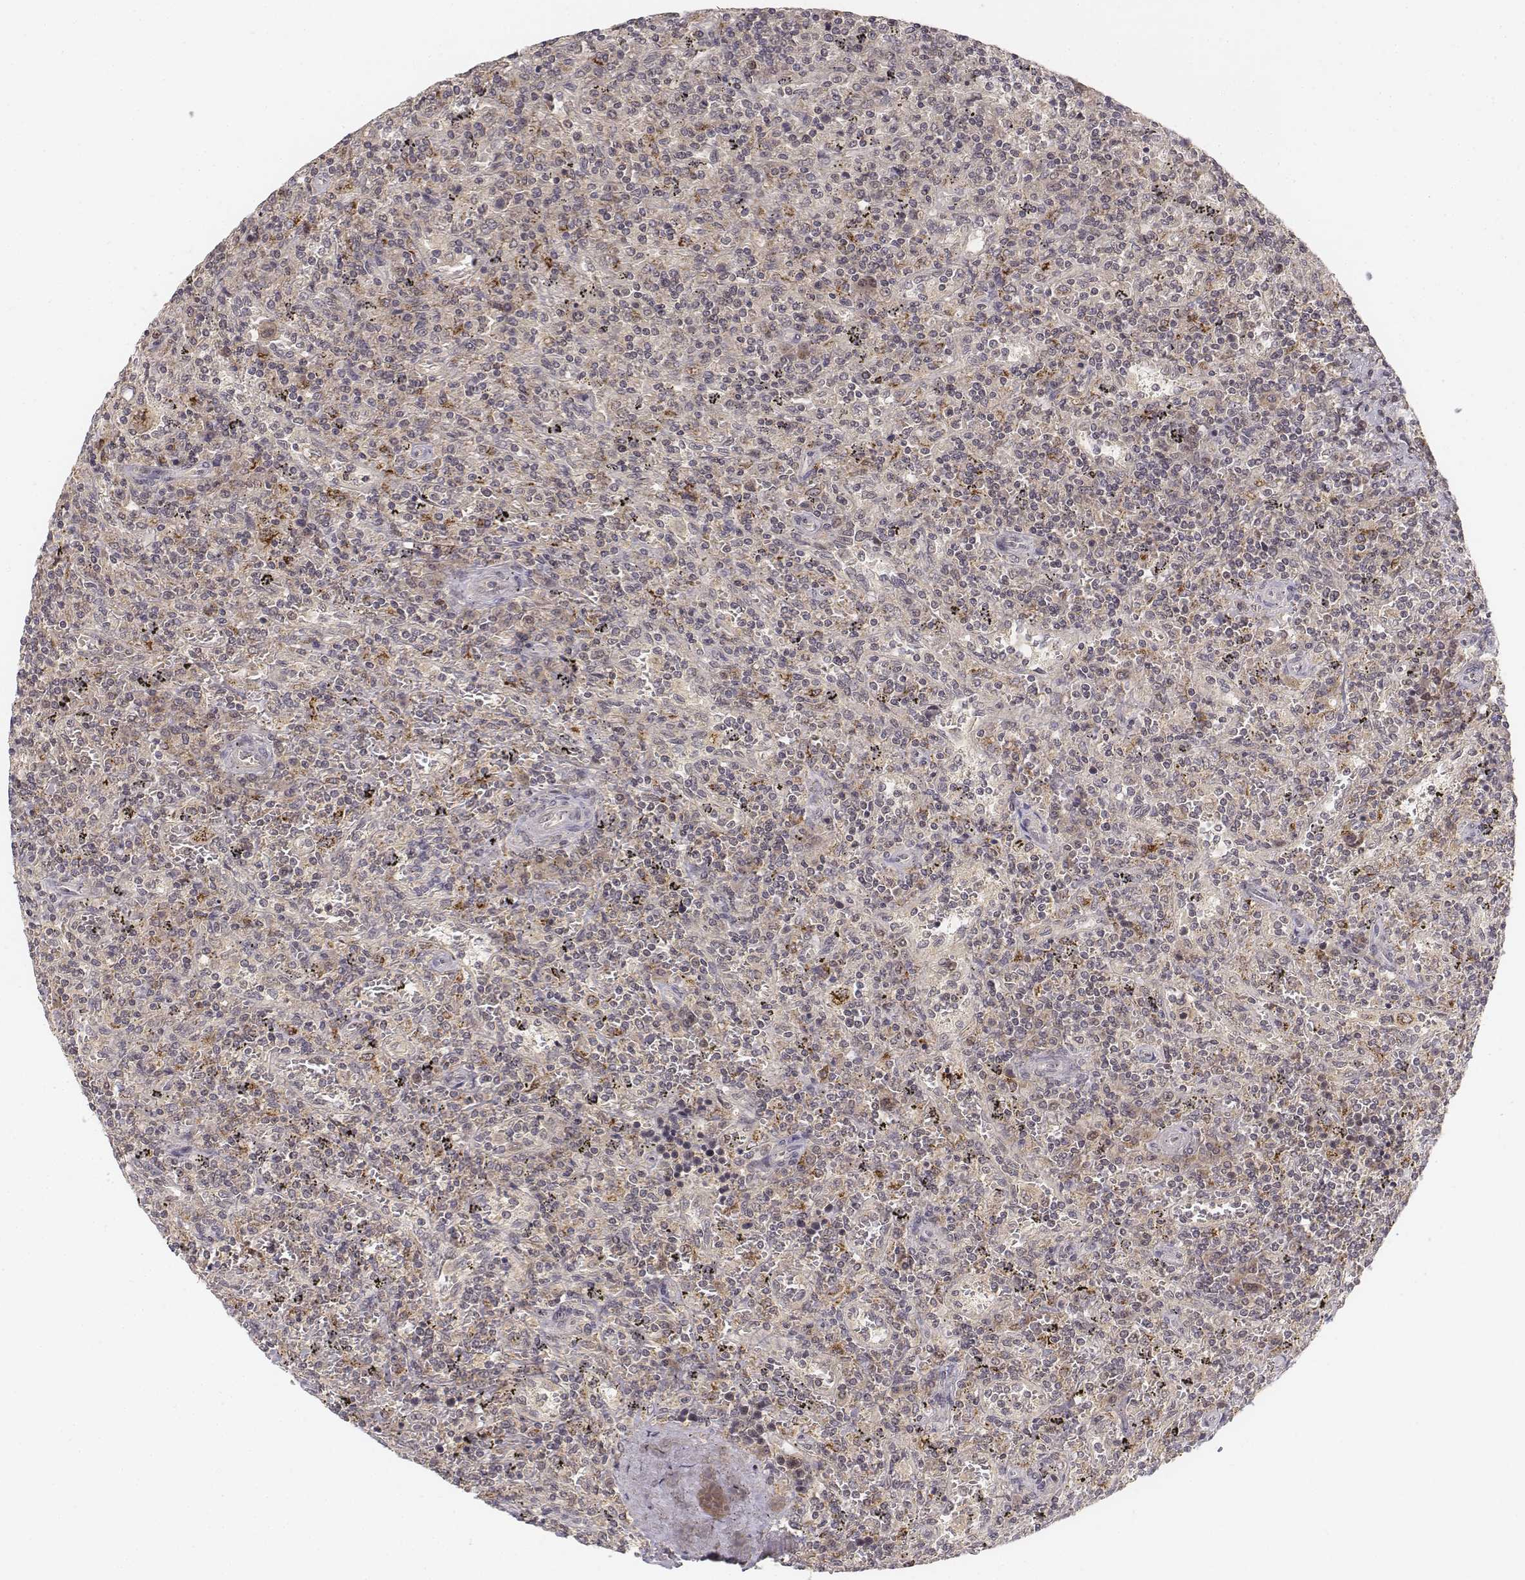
{"staining": {"intensity": "negative", "quantity": "none", "location": "none"}, "tissue": "lymphoma", "cell_type": "Tumor cells", "image_type": "cancer", "snomed": [{"axis": "morphology", "description": "Malignant lymphoma, non-Hodgkin's type, Low grade"}, {"axis": "topography", "description": "Spleen"}], "caption": "Immunohistochemistry image of neoplastic tissue: low-grade malignant lymphoma, non-Hodgkin's type stained with DAB shows no significant protein expression in tumor cells.", "gene": "FANCD2", "patient": {"sex": "male", "age": 62}}